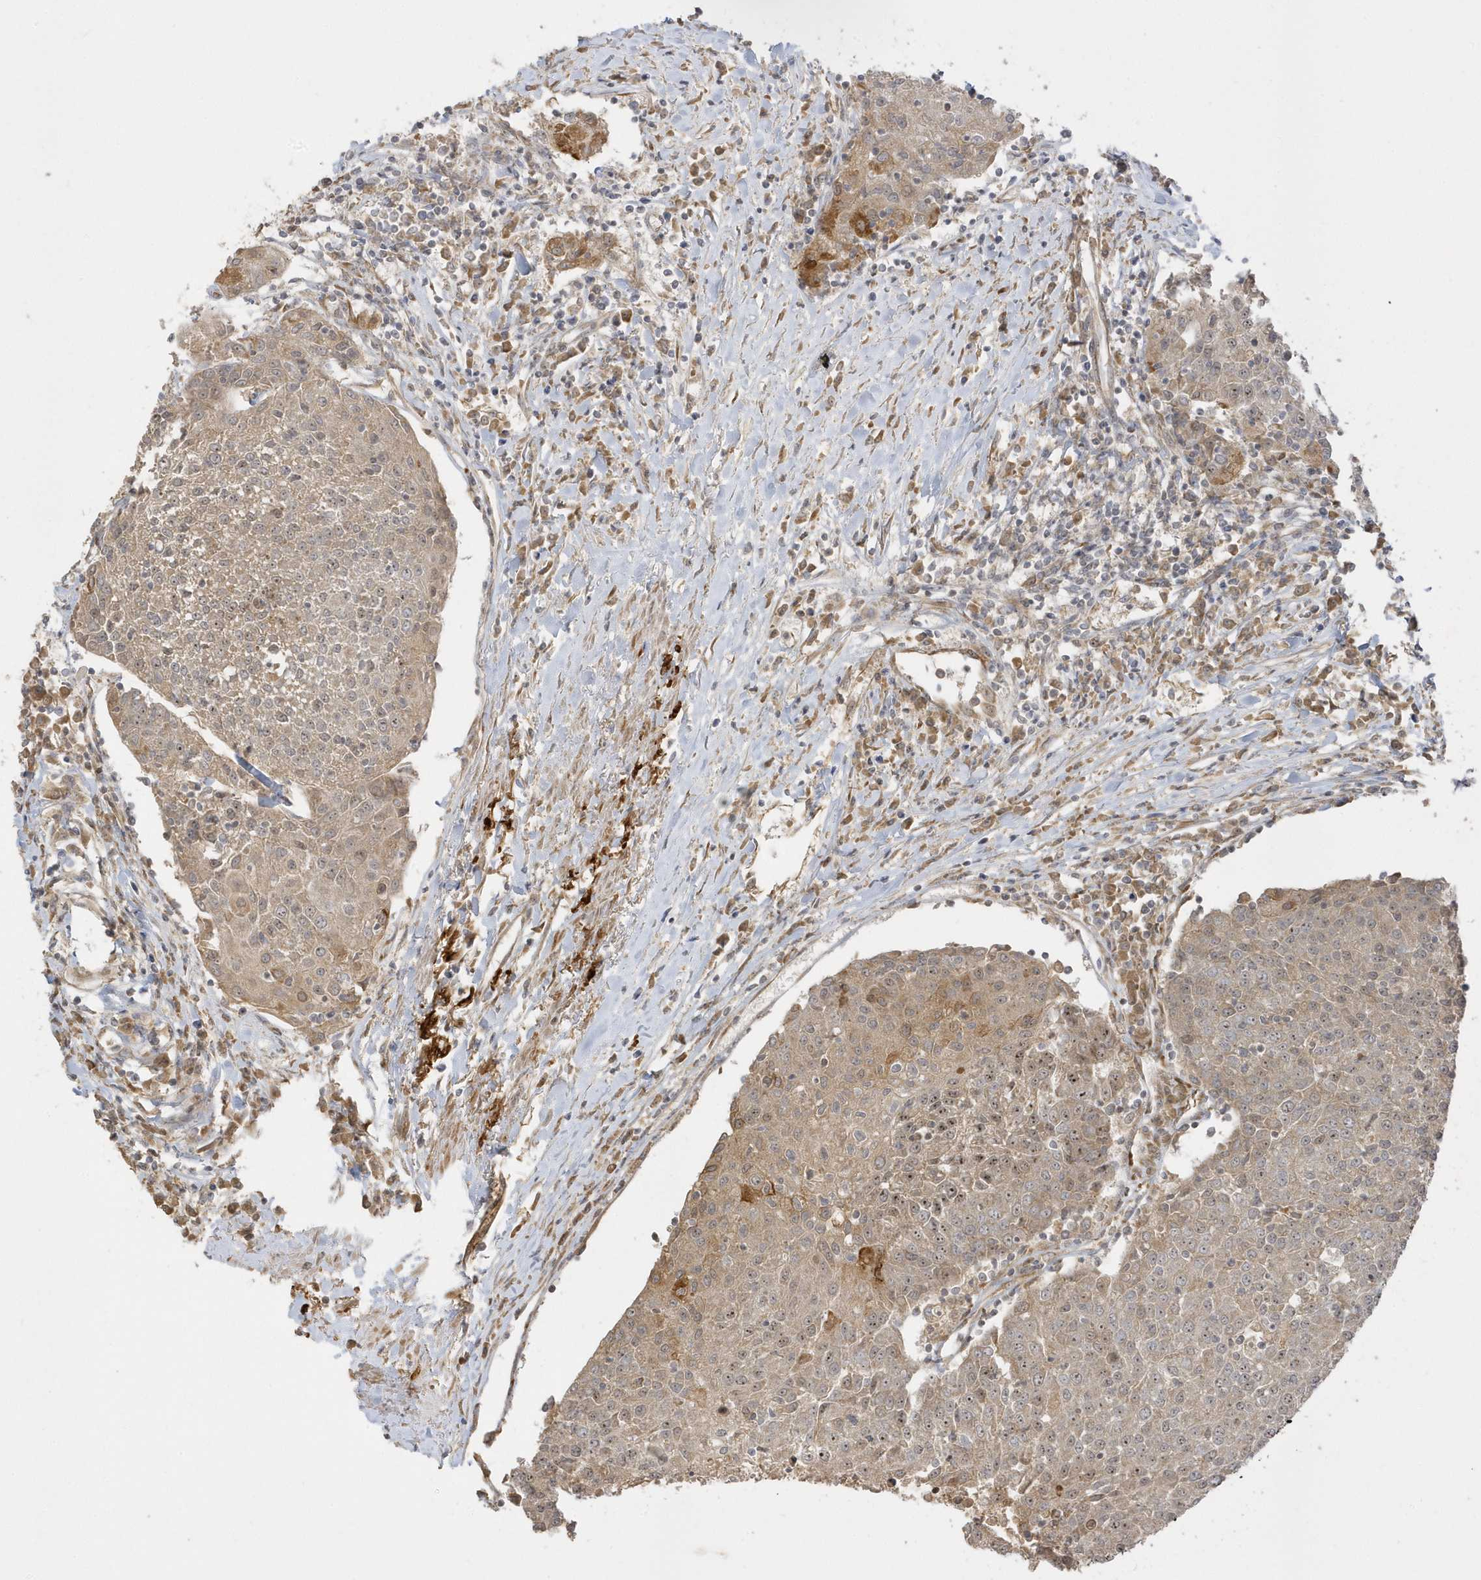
{"staining": {"intensity": "weak", "quantity": ">75%", "location": "cytoplasmic/membranous,nuclear"}, "tissue": "urothelial cancer", "cell_type": "Tumor cells", "image_type": "cancer", "snomed": [{"axis": "morphology", "description": "Urothelial carcinoma, High grade"}, {"axis": "topography", "description": "Urinary bladder"}], "caption": "IHC image of neoplastic tissue: human urothelial carcinoma (high-grade) stained using immunohistochemistry exhibits low levels of weak protein expression localized specifically in the cytoplasmic/membranous and nuclear of tumor cells, appearing as a cytoplasmic/membranous and nuclear brown color.", "gene": "ECM2", "patient": {"sex": "female", "age": 85}}